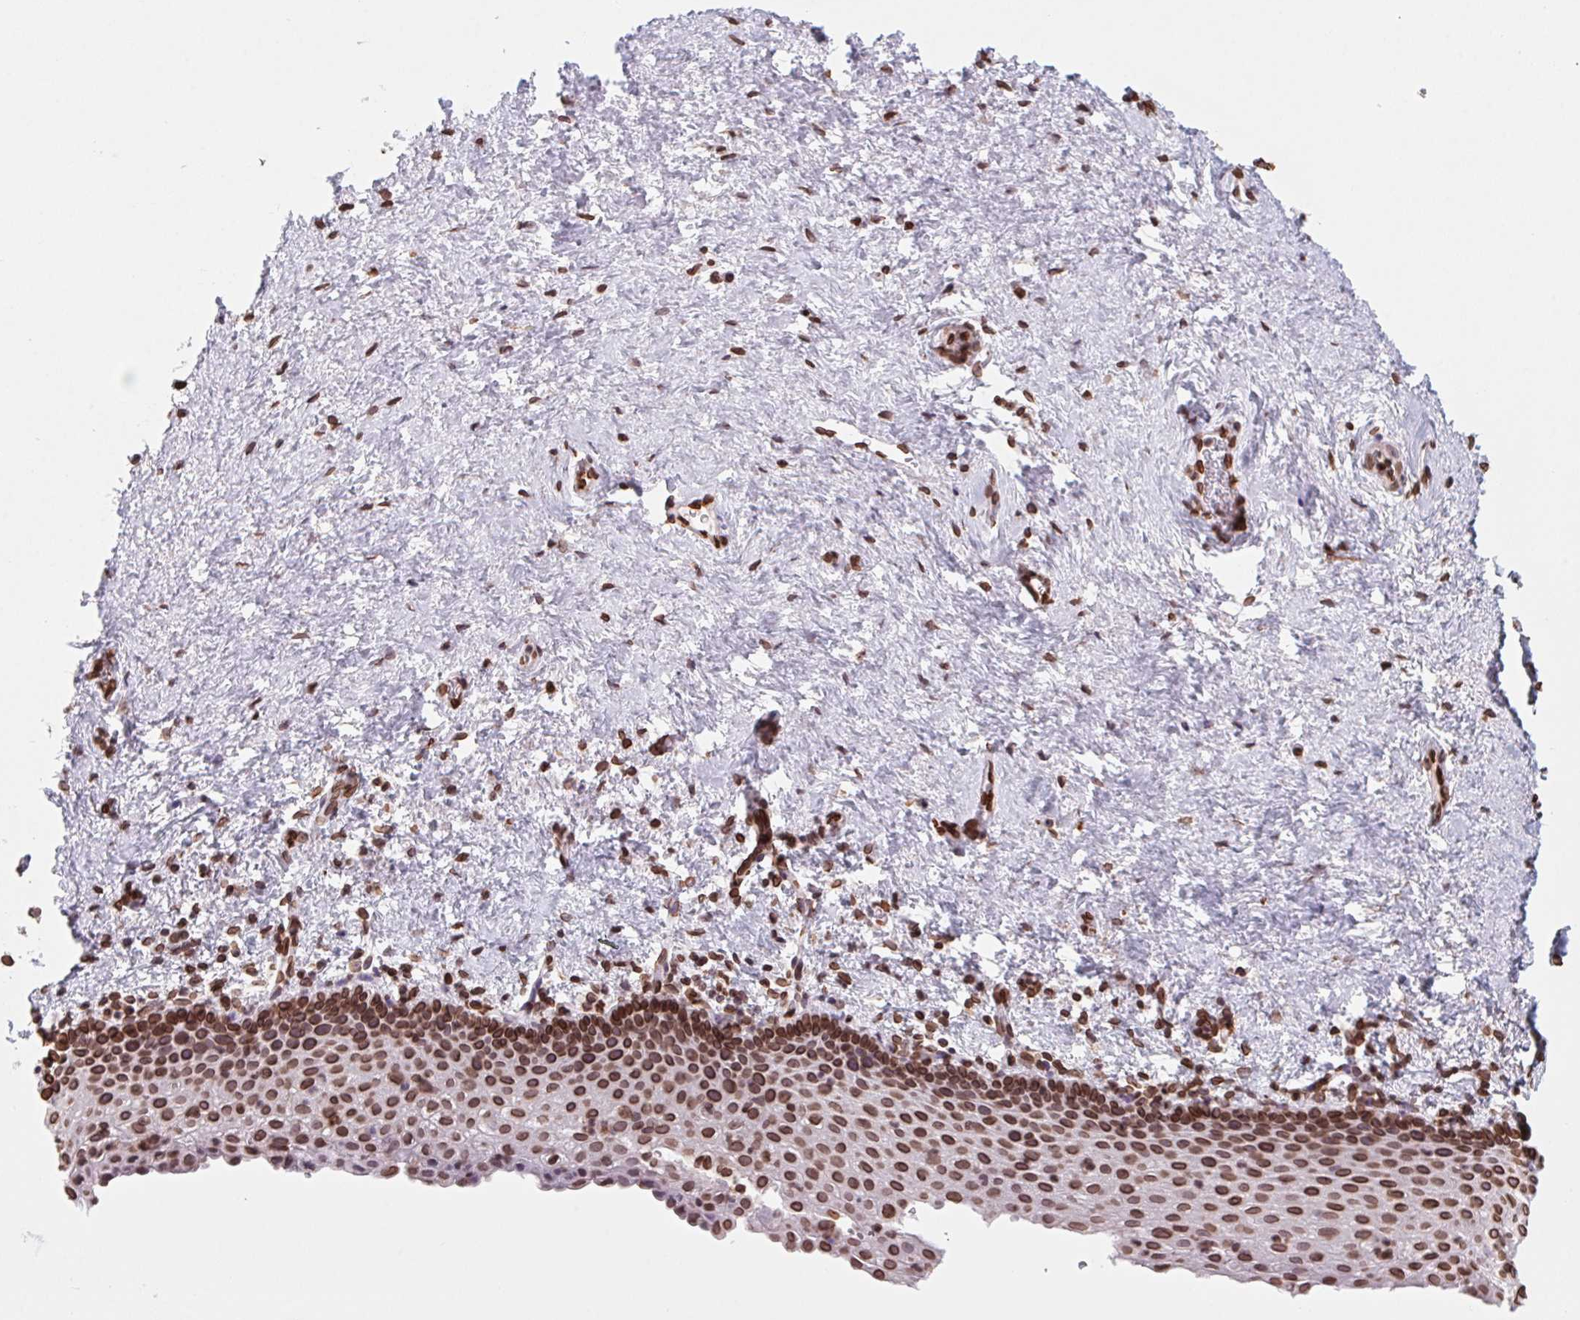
{"staining": {"intensity": "strong", "quantity": ">75%", "location": "cytoplasmic/membranous,nuclear"}, "tissue": "vagina", "cell_type": "Squamous epithelial cells", "image_type": "normal", "snomed": [{"axis": "morphology", "description": "Normal tissue, NOS"}, {"axis": "topography", "description": "Vagina"}], "caption": "Protein expression analysis of benign vagina reveals strong cytoplasmic/membranous,nuclear expression in approximately >75% of squamous epithelial cells.", "gene": "LMNB2", "patient": {"sex": "female", "age": 61}}